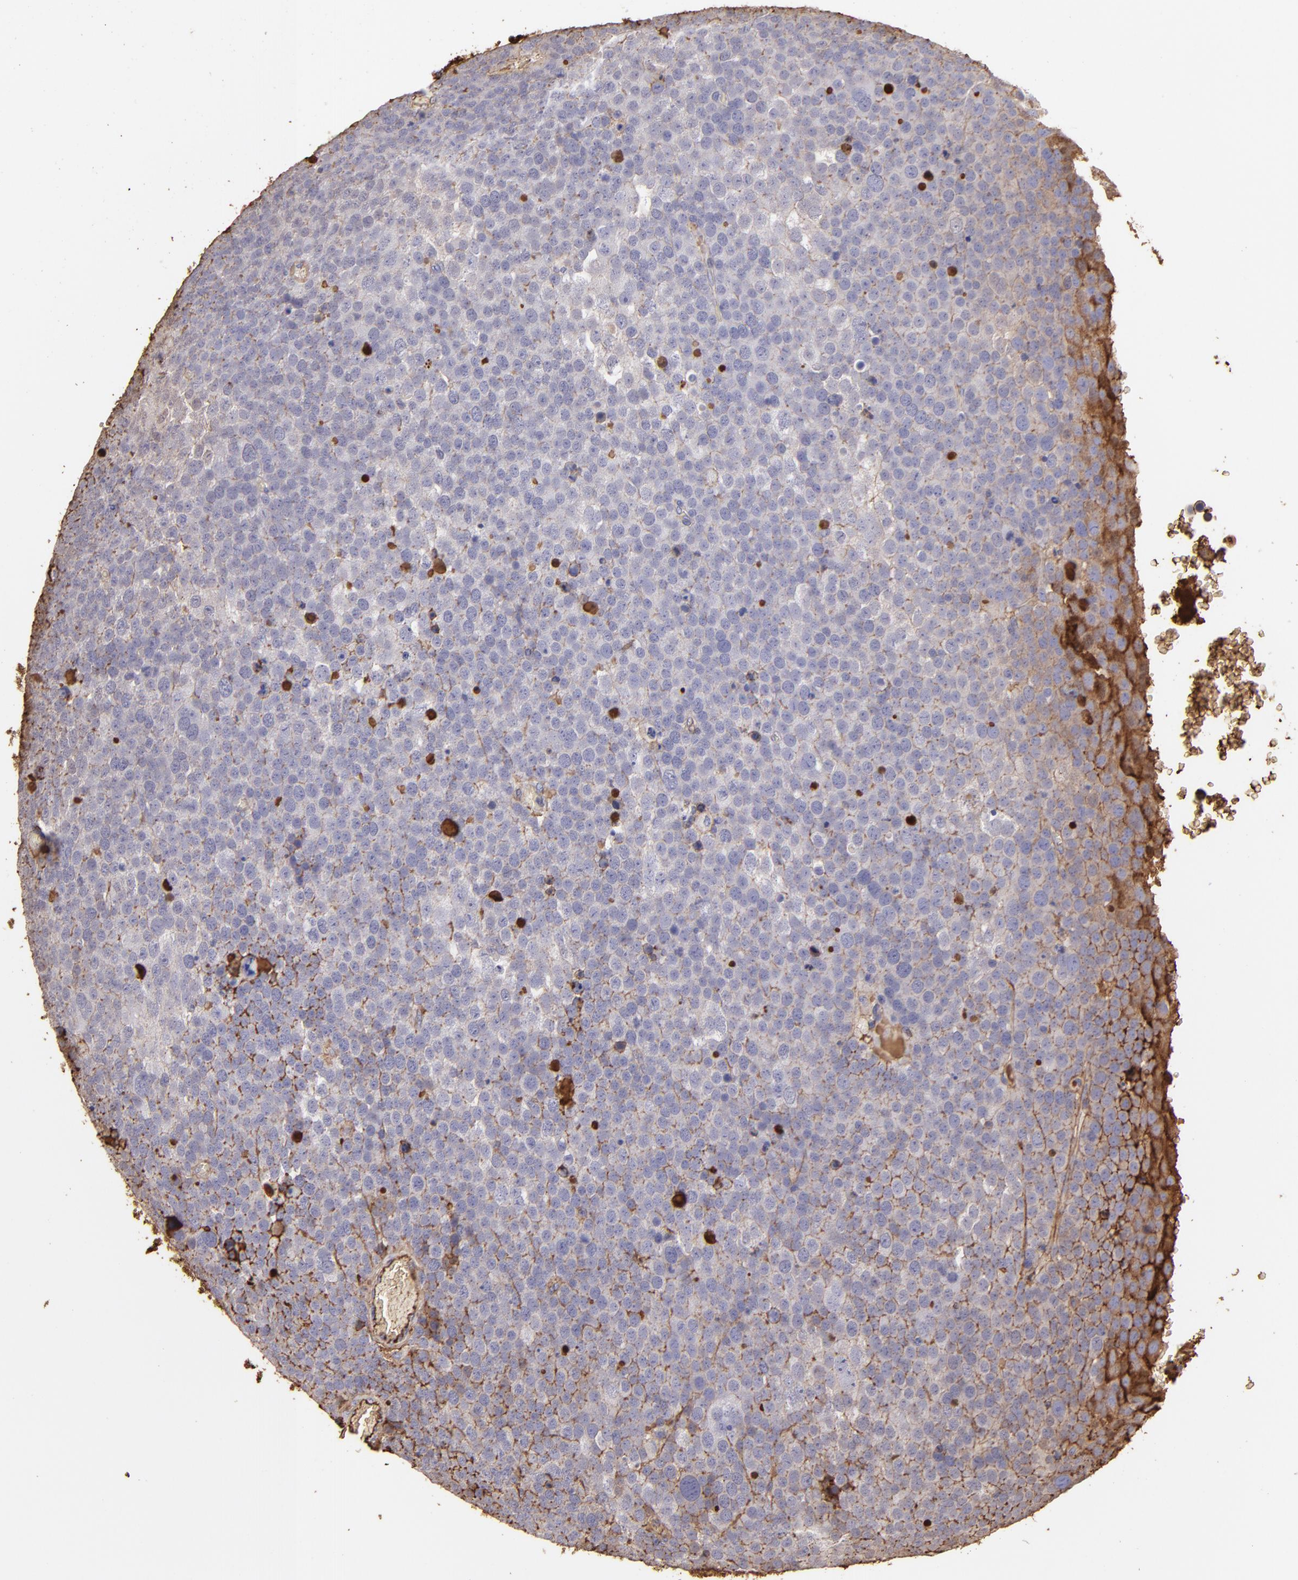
{"staining": {"intensity": "strong", "quantity": ">75%", "location": "cytoplasmic/membranous"}, "tissue": "testis cancer", "cell_type": "Tumor cells", "image_type": "cancer", "snomed": [{"axis": "morphology", "description": "Seminoma, NOS"}, {"axis": "topography", "description": "Testis"}], "caption": "Protein expression analysis of human testis cancer (seminoma) reveals strong cytoplasmic/membranous expression in about >75% of tumor cells. (Brightfield microscopy of DAB IHC at high magnification).", "gene": "FGB", "patient": {"sex": "male", "age": 71}}